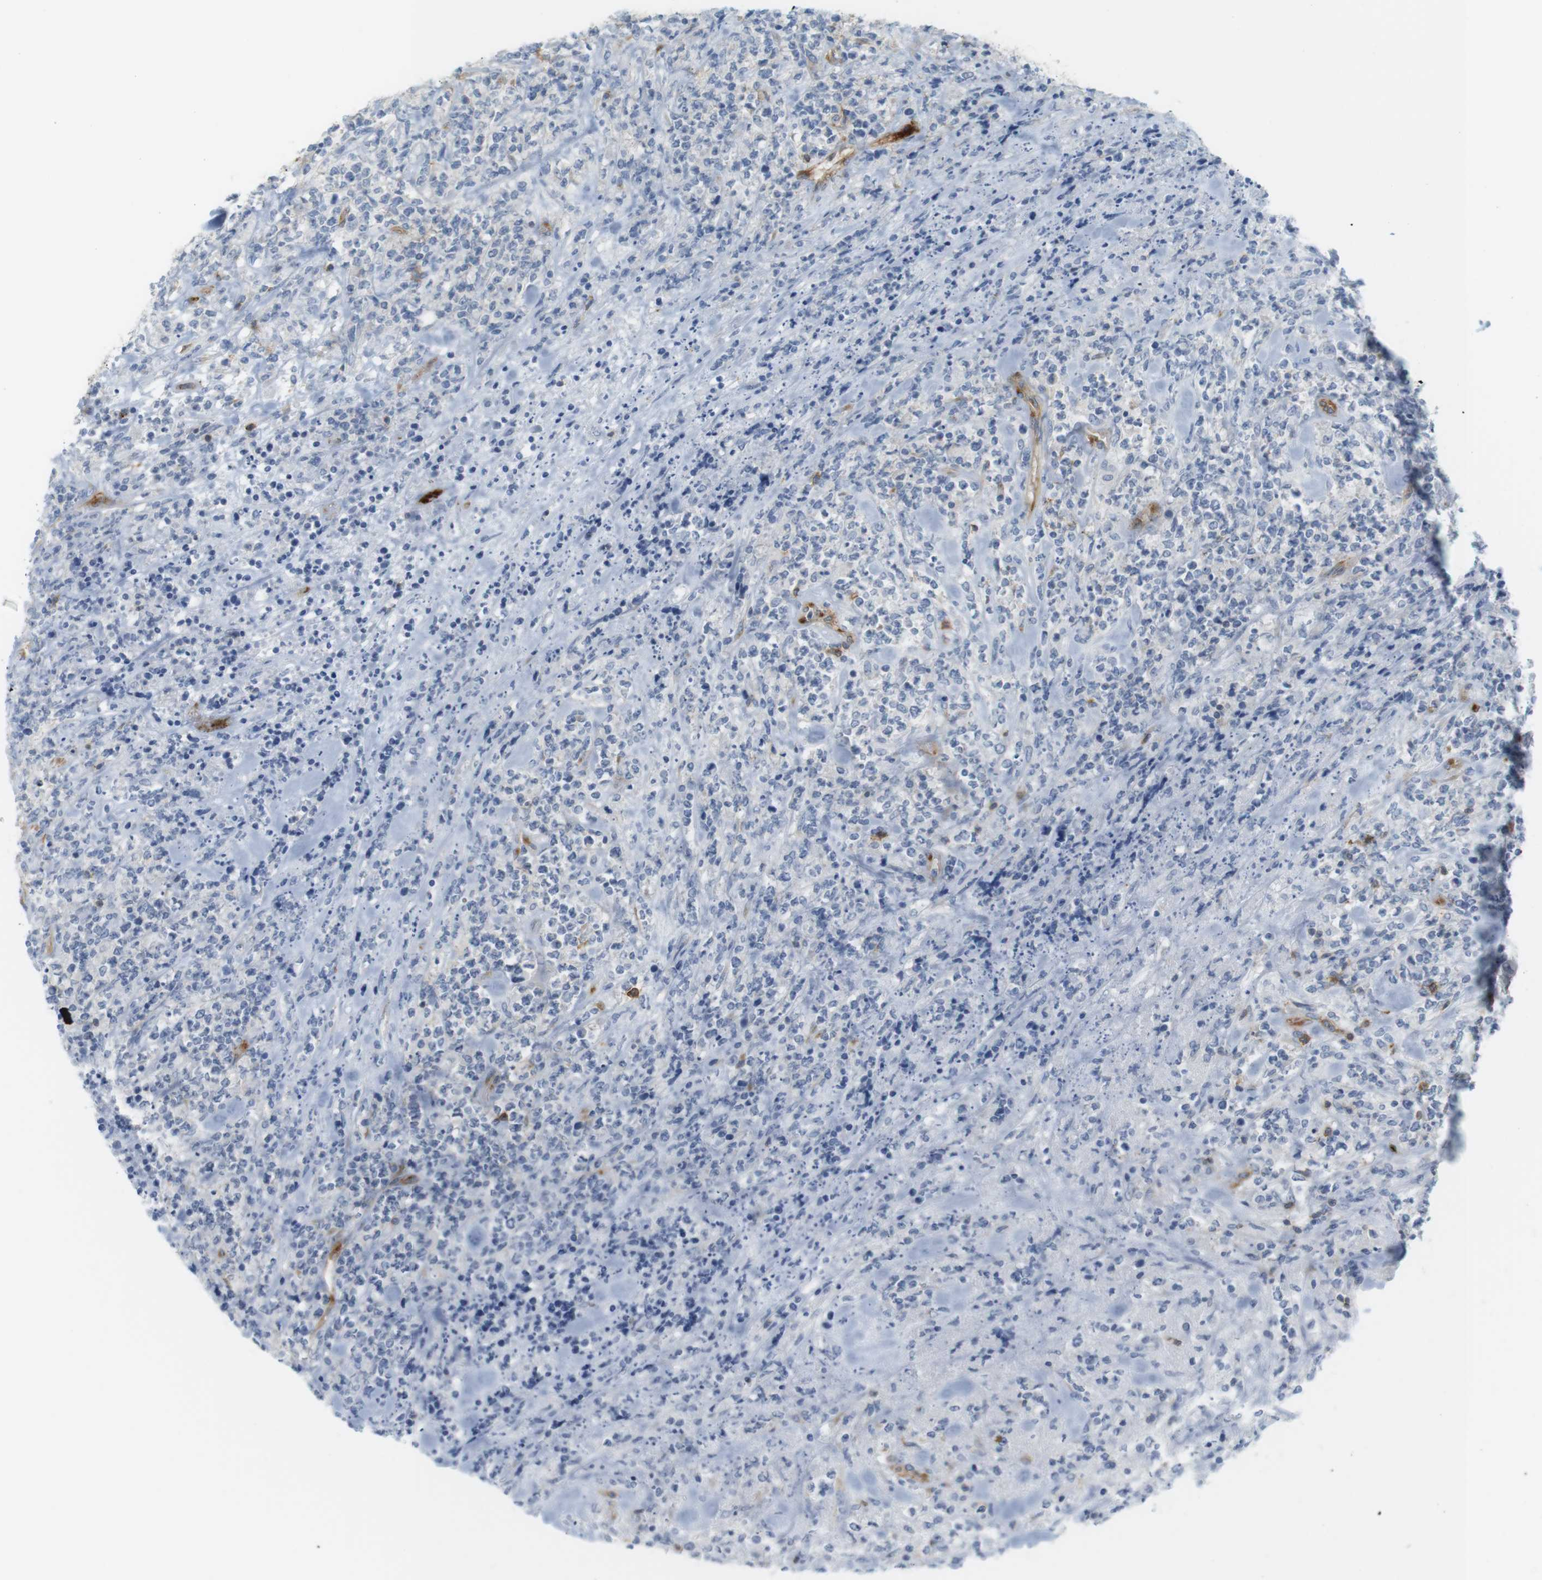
{"staining": {"intensity": "negative", "quantity": "none", "location": "none"}, "tissue": "lymphoma", "cell_type": "Tumor cells", "image_type": "cancer", "snomed": [{"axis": "morphology", "description": "Malignant lymphoma, non-Hodgkin's type, High grade"}, {"axis": "topography", "description": "Soft tissue"}], "caption": "Immunohistochemistry (IHC) photomicrograph of human high-grade malignant lymphoma, non-Hodgkin's type stained for a protein (brown), which exhibits no staining in tumor cells. The staining is performed using DAB brown chromogen with nuclei counter-stained in using hematoxylin.", "gene": "F2R", "patient": {"sex": "male", "age": 18}}